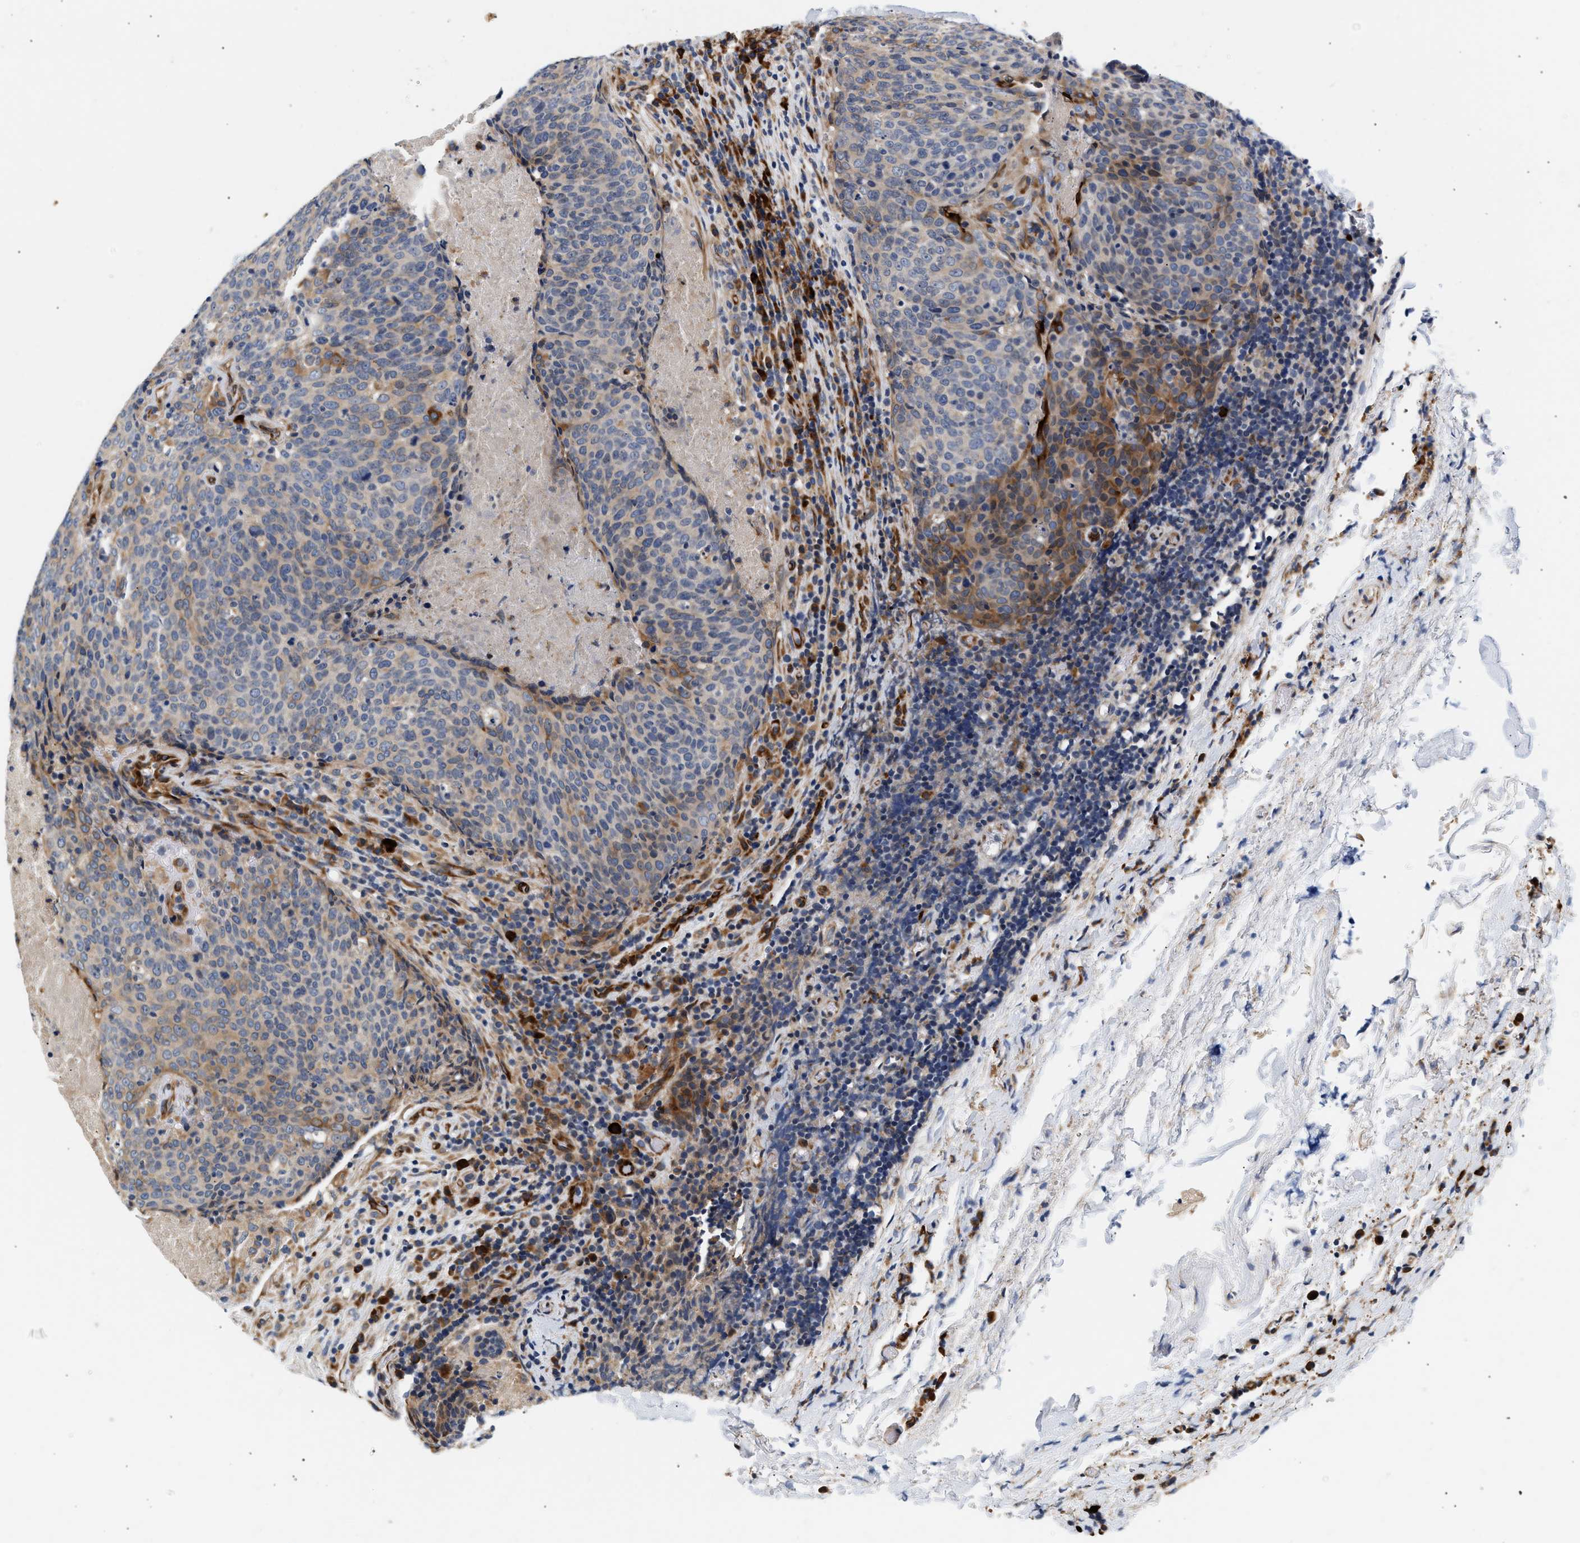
{"staining": {"intensity": "moderate", "quantity": "<25%", "location": "cytoplasmic/membranous"}, "tissue": "head and neck cancer", "cell_type": "Tumor cells", "image_type": "cancer", "snomed": [{"axis": "morphology", "description": "Squamous cell carcinoma, NOS"}, {"axis": "morphology", "description": "Squamous cell carcinoma, metastatic, NOS"}, {"axis": "topography", "description": "Lymph node"}, {"axis": "topography", "description": "Head-Neck"}], "caption": "A low amount of moderate cytoplasmic/membranous positivity is appreciated in approximately <25% of tumor cells in head and neck metastatic squamous cell carcinoma tissue.", "gene": "IFT74", "patient": {"sex": "male", "age": 62}}